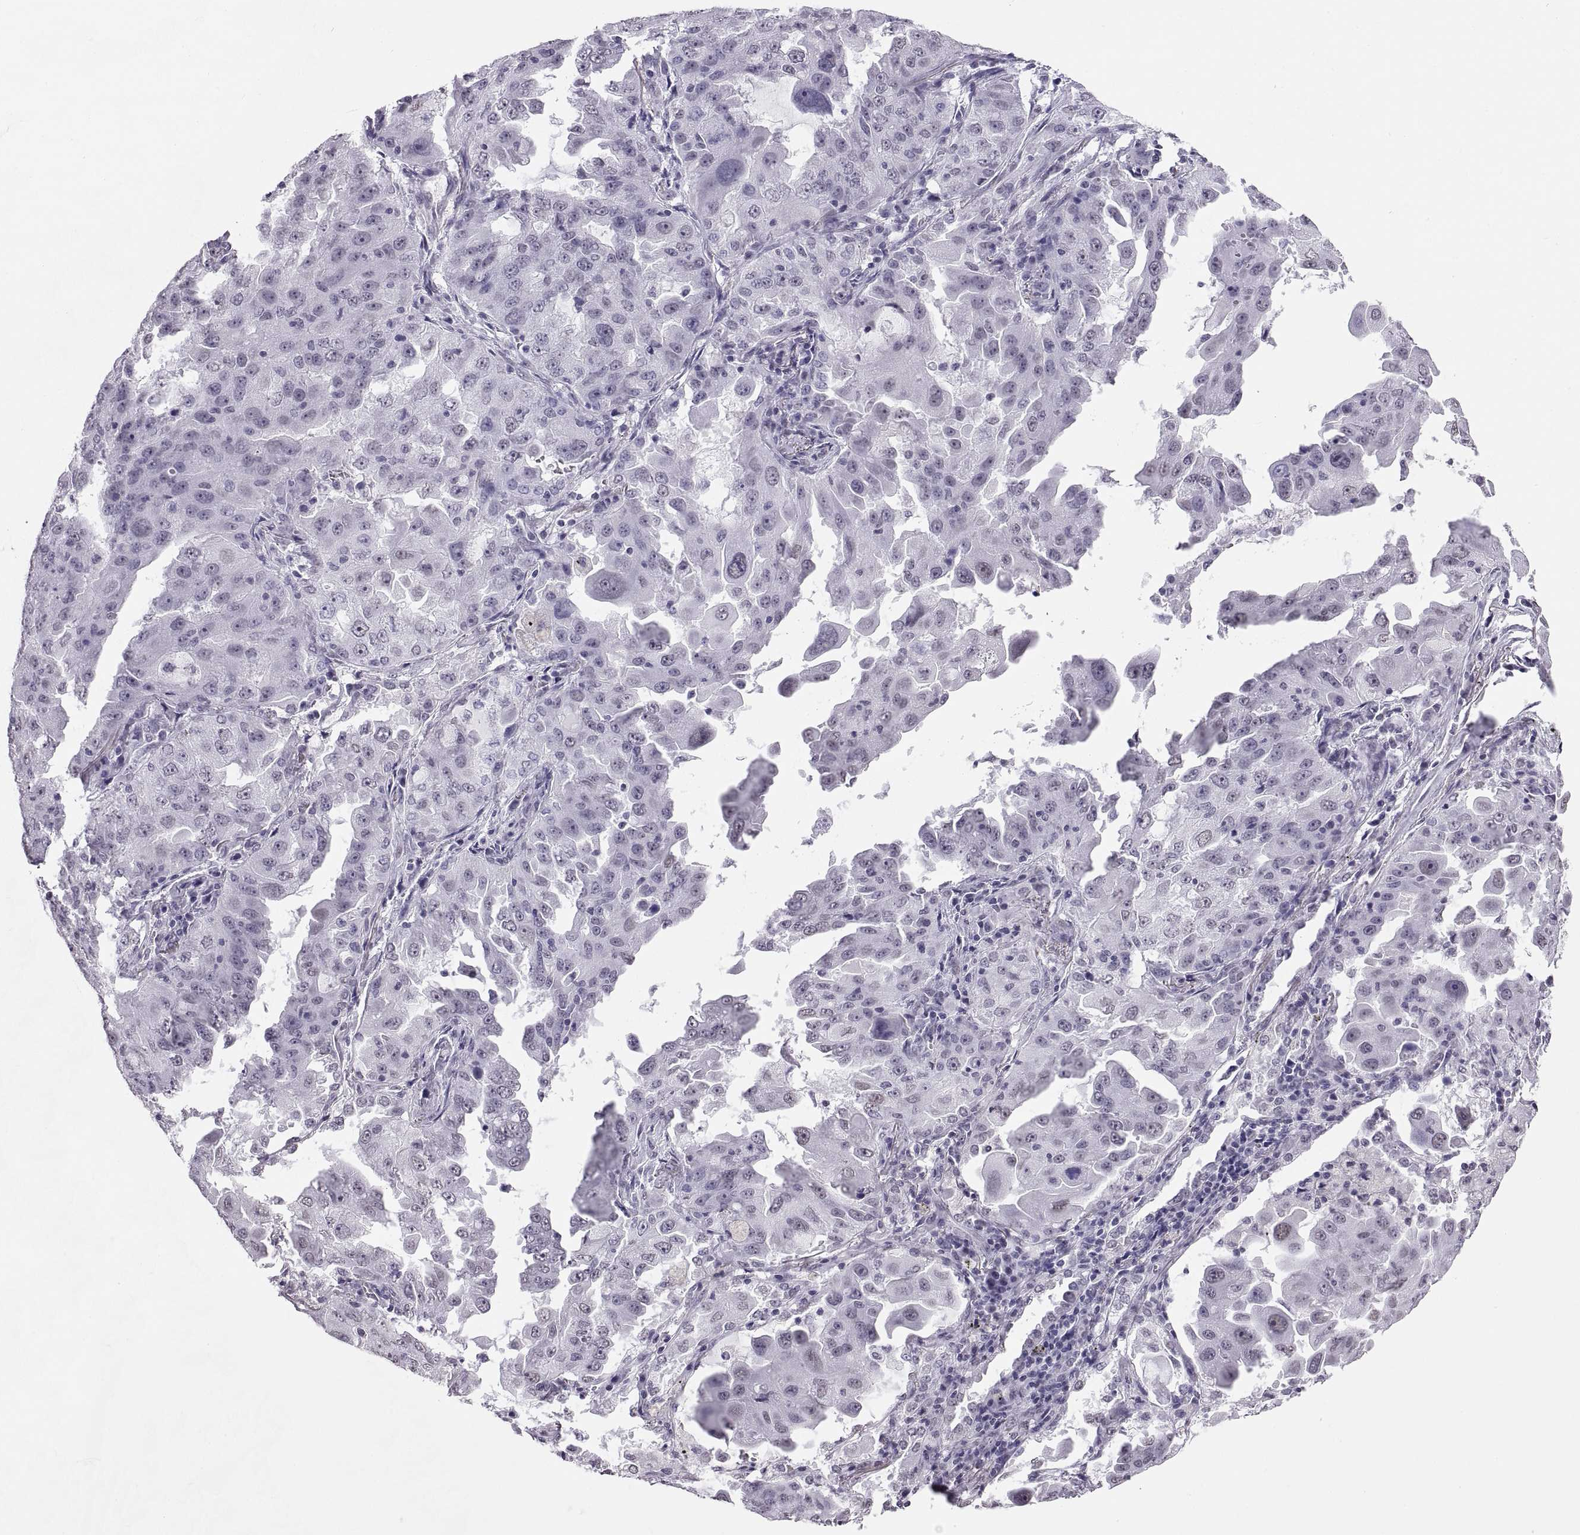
{"staining": {"intensity": "negative", "quantity": "none", "location": "none"}, "tissue": "lung cancer", "cell_type": "Tumor cells", "image_type": "cancer", "snomed": [{"axis": "morphology", "description": "Adenocarcinoma, NOS"}, {"axis": "topography", "description": "Lung"}], "caption": "High magnification brightfield microscopy of lung adenocarcinoma stained with DAB (brown) and counterstained with hematoxylin (blue): tumor cells show no significant staining. Nuclei are stained in blue.", "gene": "CARTPT", "patient": {"sex": "female", "age": 61}}